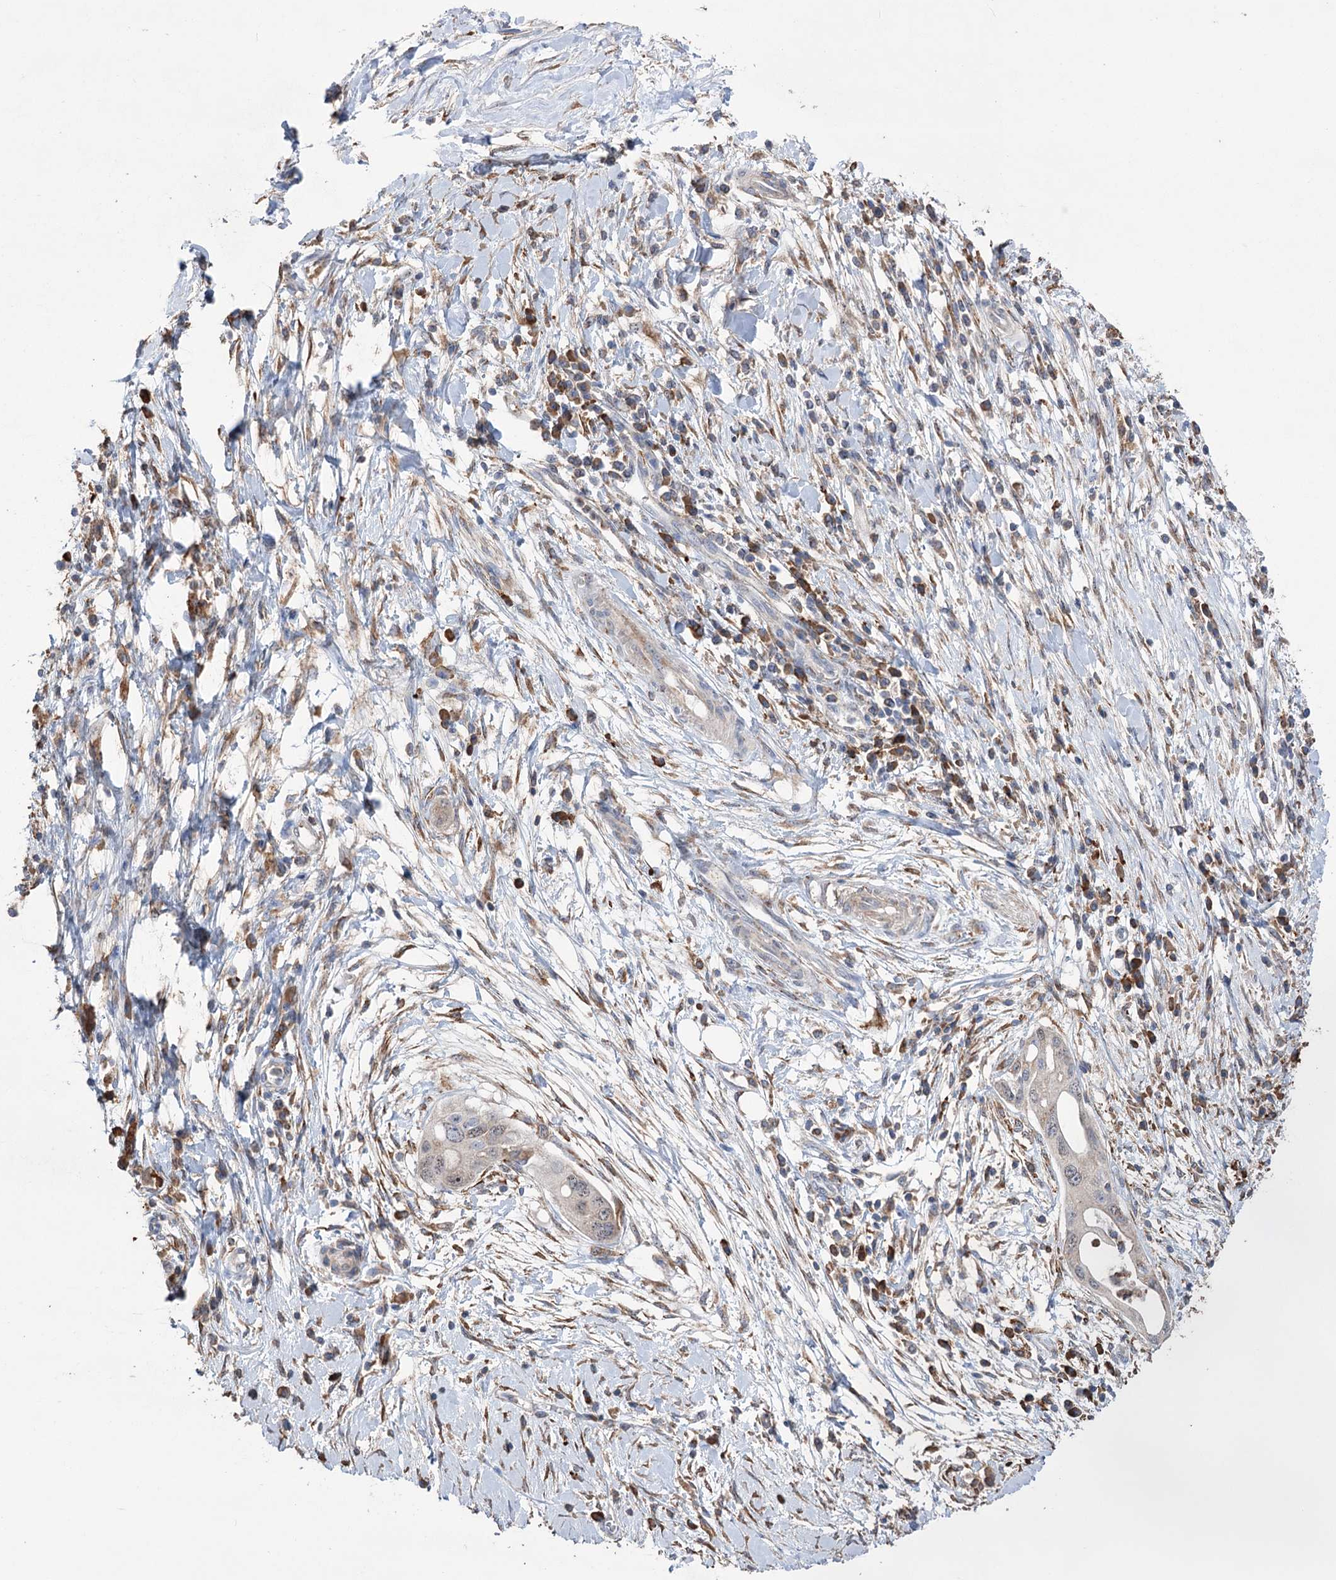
{"staining": {"intensity": "moderate", "quantity": ">75%", "location": "cytoplasmic/membranous"}, "tissue": "pancreatic cancer", "cell_type": "Tumor cells", "image_type": "cancer", "snomed": [{"axis": "morphology", "description": "Adenocarcinoma, NOS"}, {"axis": "topography", "description": "Pancreas"}], "caption": "Pancreatic adenocarcinoma stained with DAB immunohistochemistry exhibits medium levels of moderate cytoplasmic/membranous staining in about >75% of tumor cells. Using DAB (brown) and hematoxylin (blue) stains, captured at high magnification using brightfield microscopy.", "gene": "TRIM71", "patient": {"sex": "male", "age": 68}}